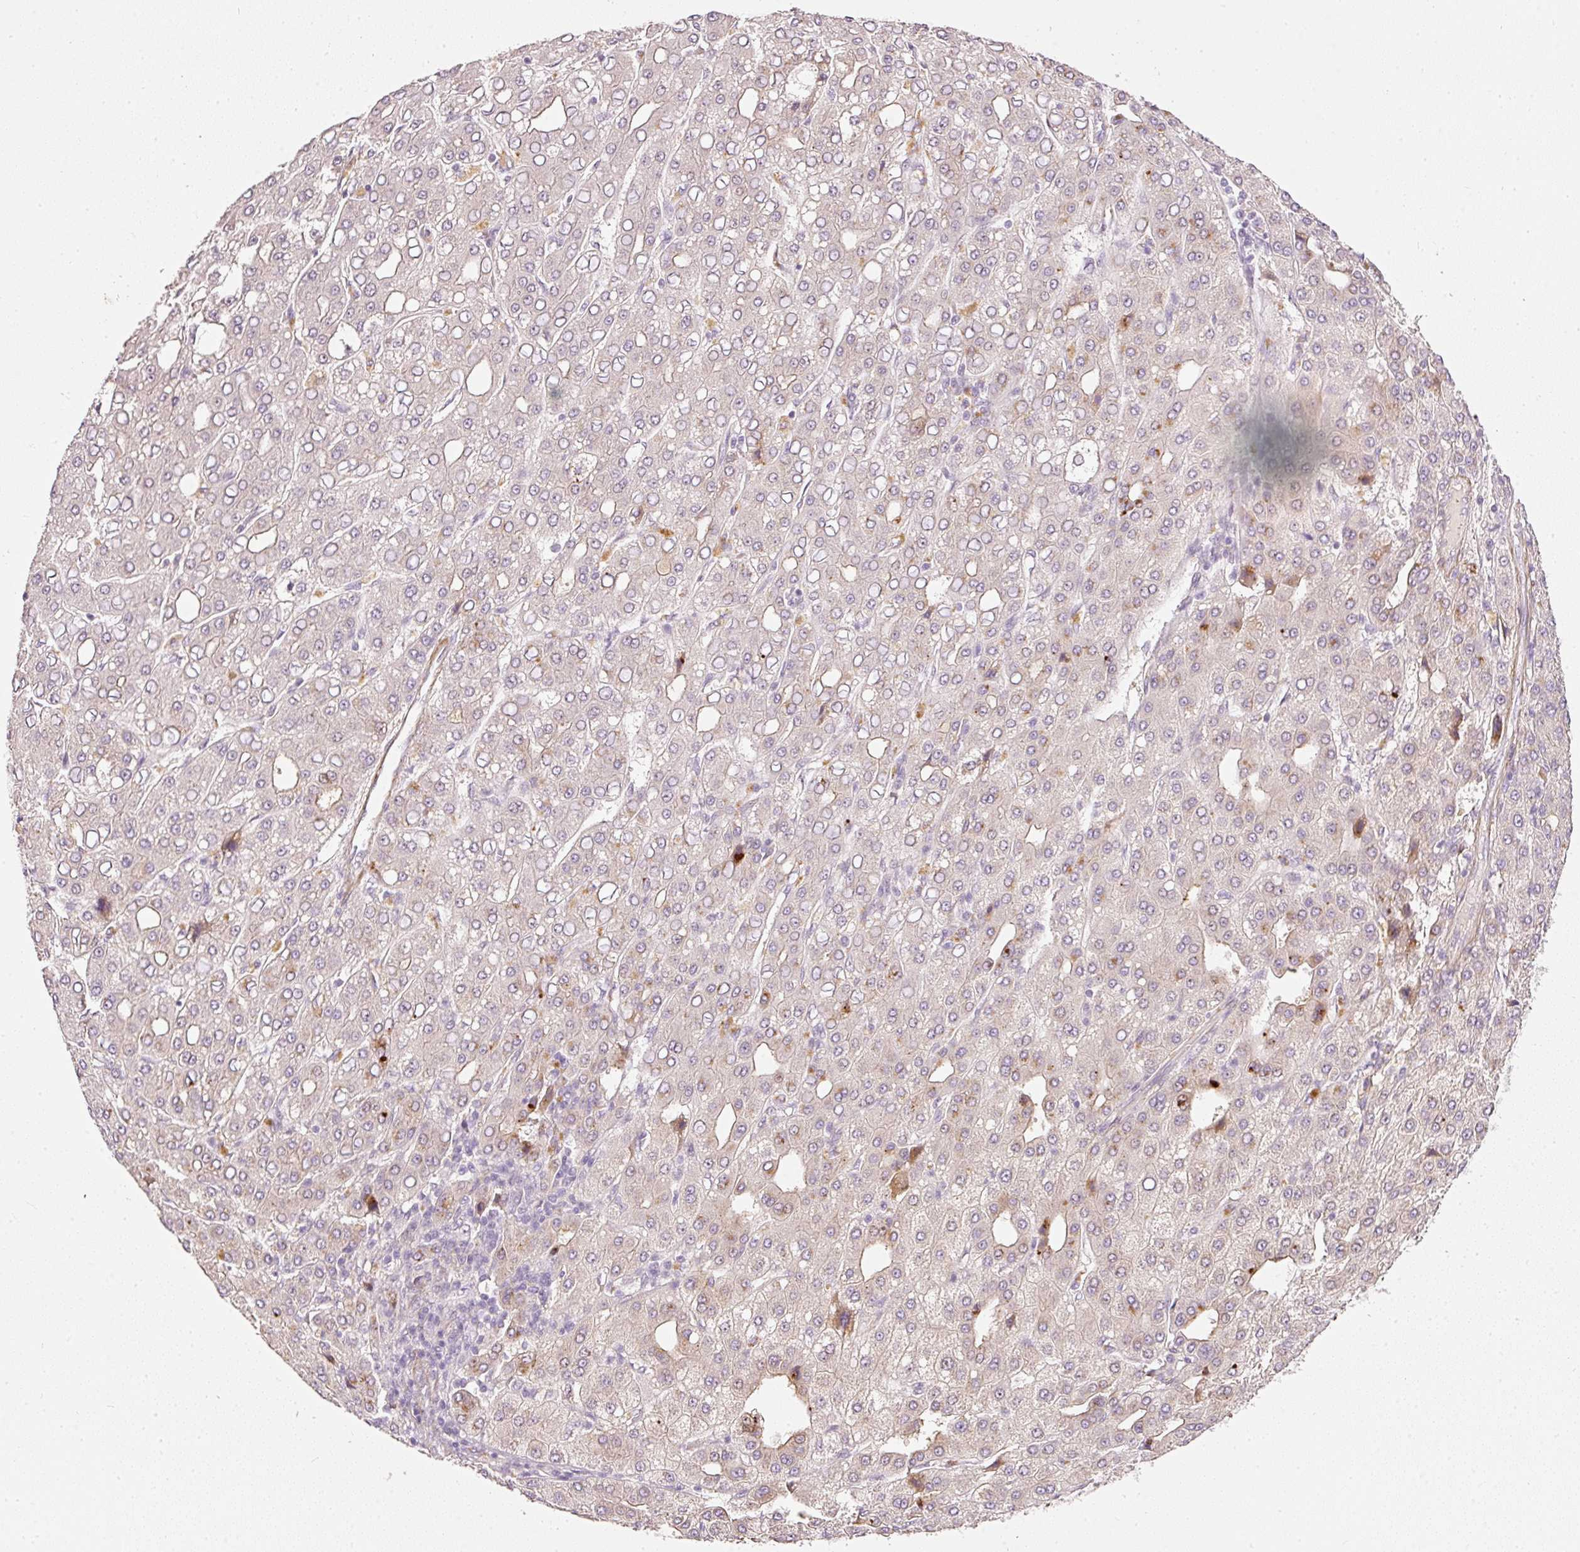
{"staining": {"intensity": "negative", "quantity": "none", "location": "none"}, "tissue": "liver cancer", "cell_type": "Tumor cells", "image_type": "cancer", "snomed": [{"axis": "morphology", "description": "Carcinoma, Hepatocellular, NOS"}, {"axis": "topography", "description": "Liver"}], "caption": "The micrograph reveals no staining of tumor cells in liver cancer (hepatocellular carcinoma).", "gene": "TOGARAM1", "patient": {"sex": "male", "age": 65}}